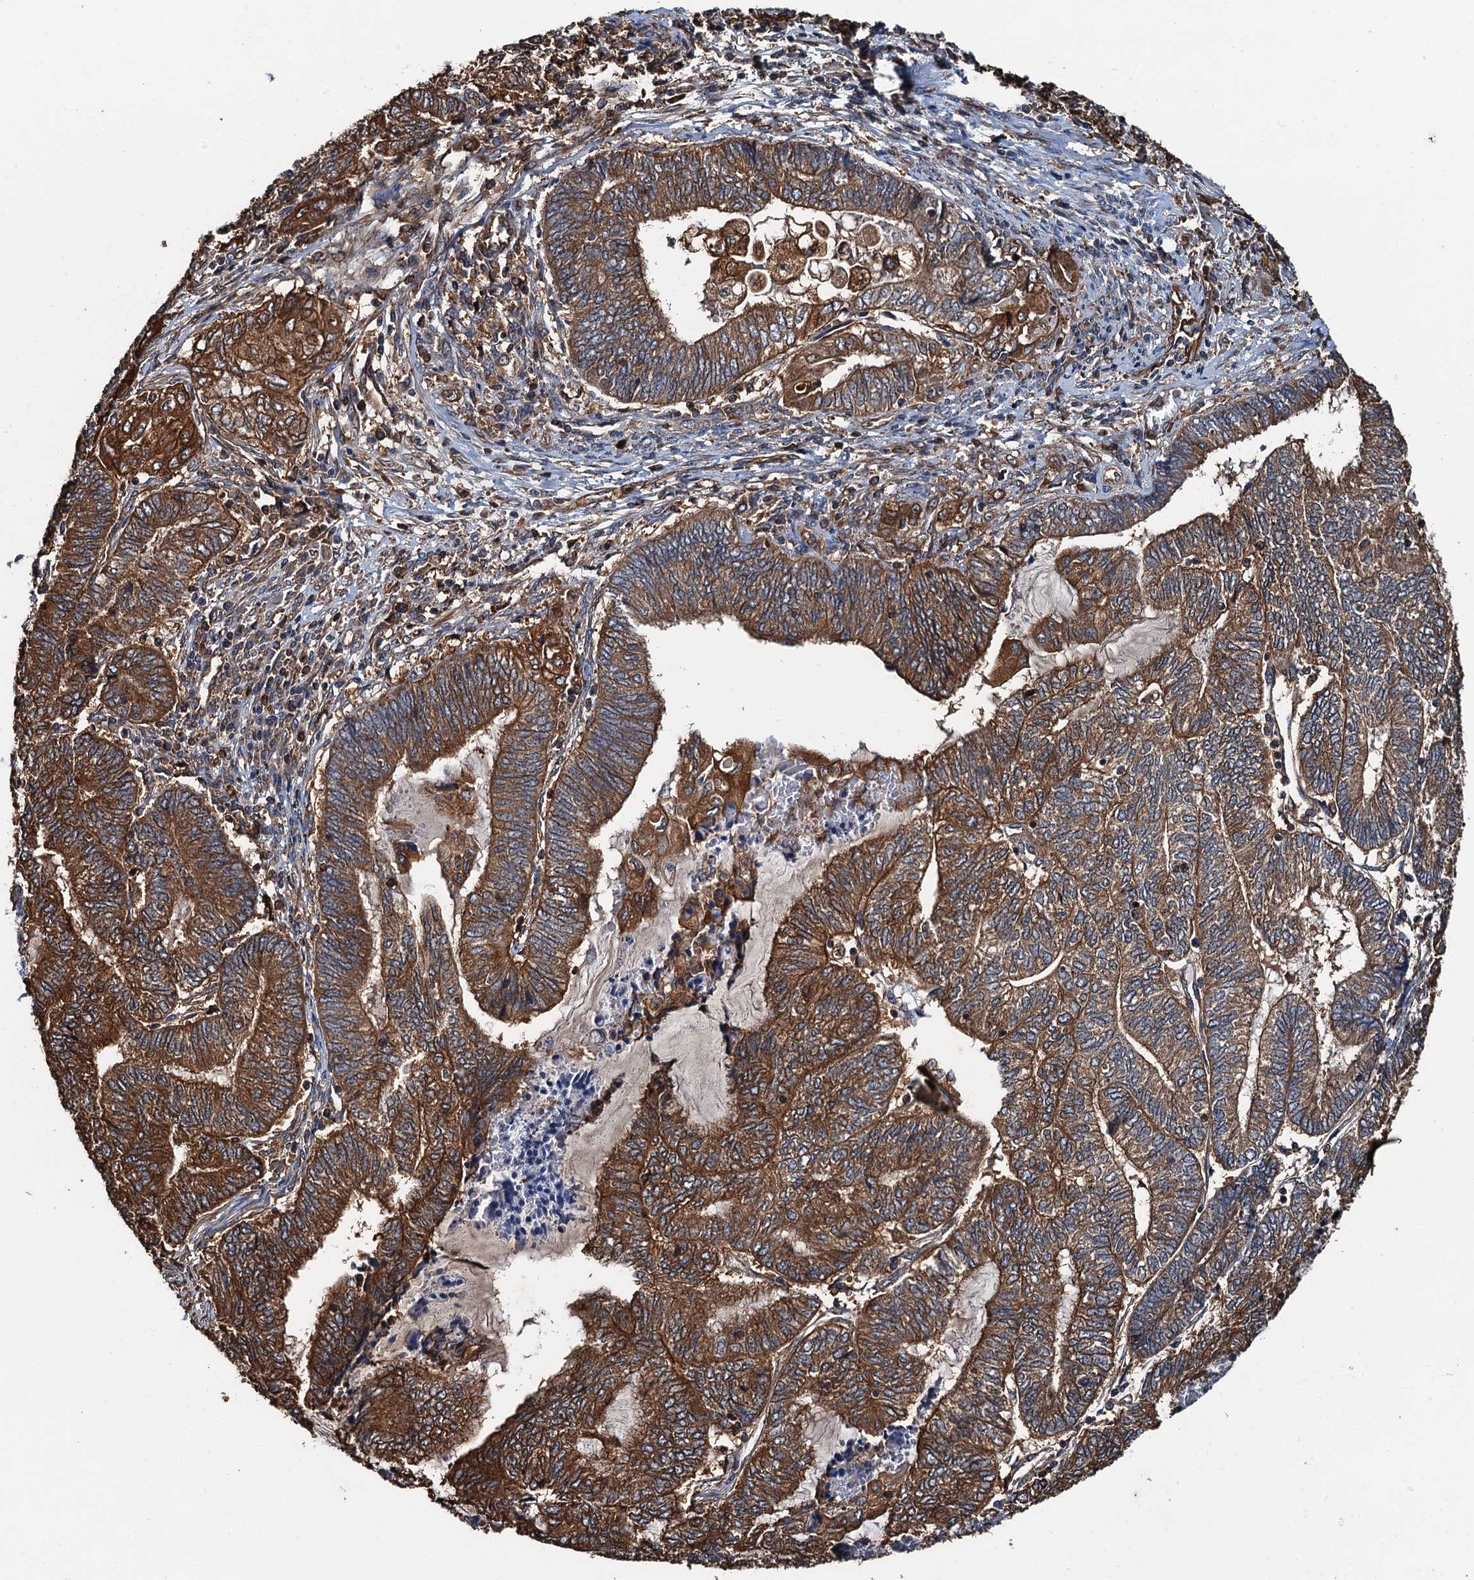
{"staining": {"intensity": "strong", "quantity": ">75%", "location": "cytoplasmic/membranous"}, "tissue": "endometrial cancer", "cell_type": "Tumor cells", "image_type": "cancer", "snomed": [{"axis": "morphology", "description": "Adenocarcinoma, NOS"}, {"axis": "topography", "description": "Uterus"}, {"axis": "topography", "description": "Endometrium"}], "caption": "Human adenocarcinoma (endometrial) stained for a protein (brown) shows strong cytoplasmic/membranous positive positivity in approximately >75% of tumor cells.", "gene": "USP6NL", "patient": {"sex": "female", "age": 70}}